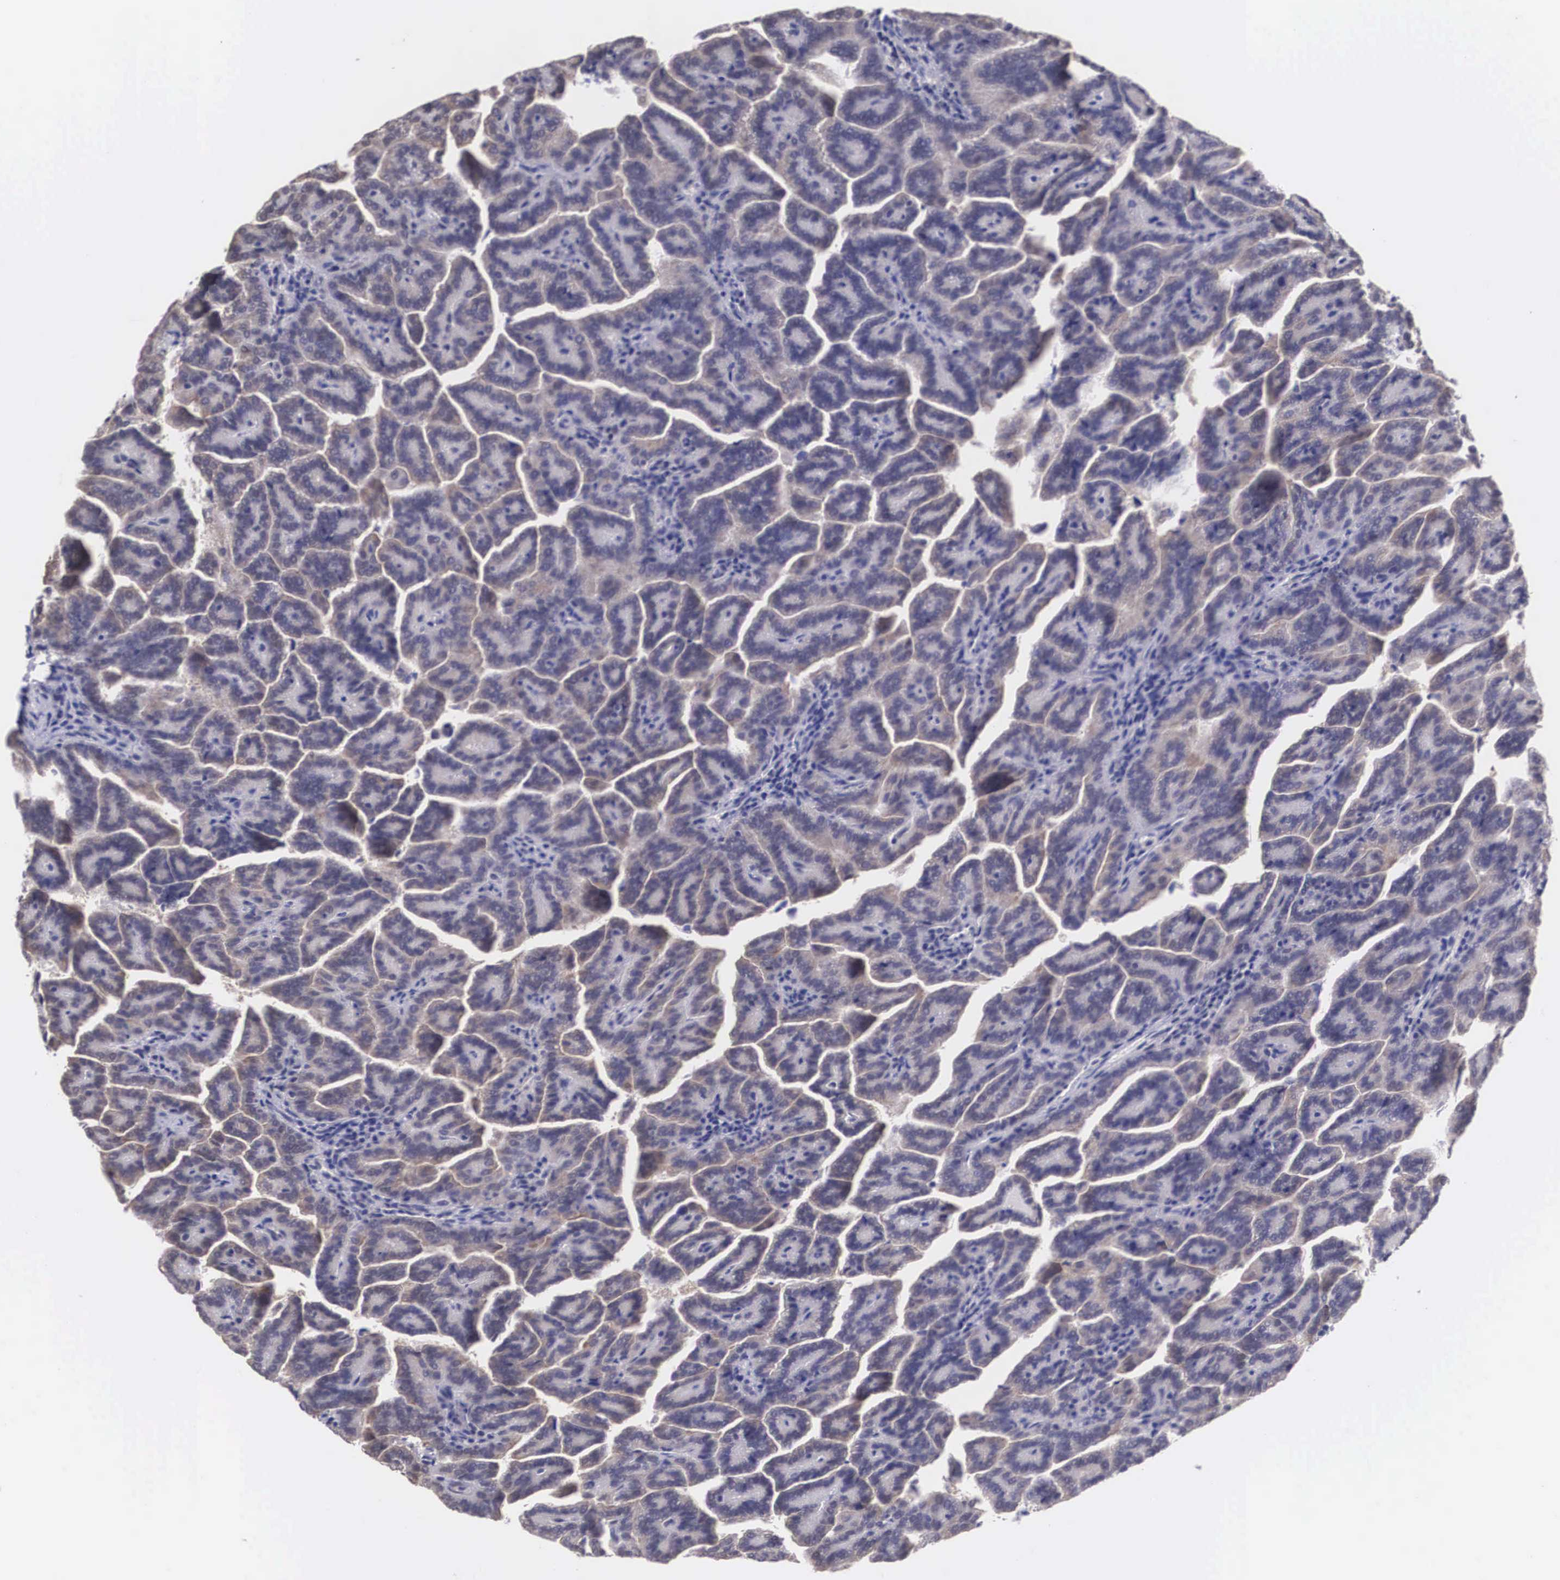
{"staining": {"intensity": "weak", "quantity": "25%-75%", "location": "cytoplasmic/membranous"}, "tissue": "renal cancer", "cell_type": "Tumor cells", "image_type": "cancer", "snomed": [{"axis": "morphology", "description": "Adenocarcinoma, NOS"}, {"axis": "topography", "description": "Kidney"}], "caption": "Brown immunohistochemical staining in renal cancer reveals weak cytoplasmic/membranous expression in about 25%-75% of tumor cells. The protein is shown in brown color, while the nuclei are stained blue.", "gene": "OTX2", "patient": {"sex": "male", "age": 61}}